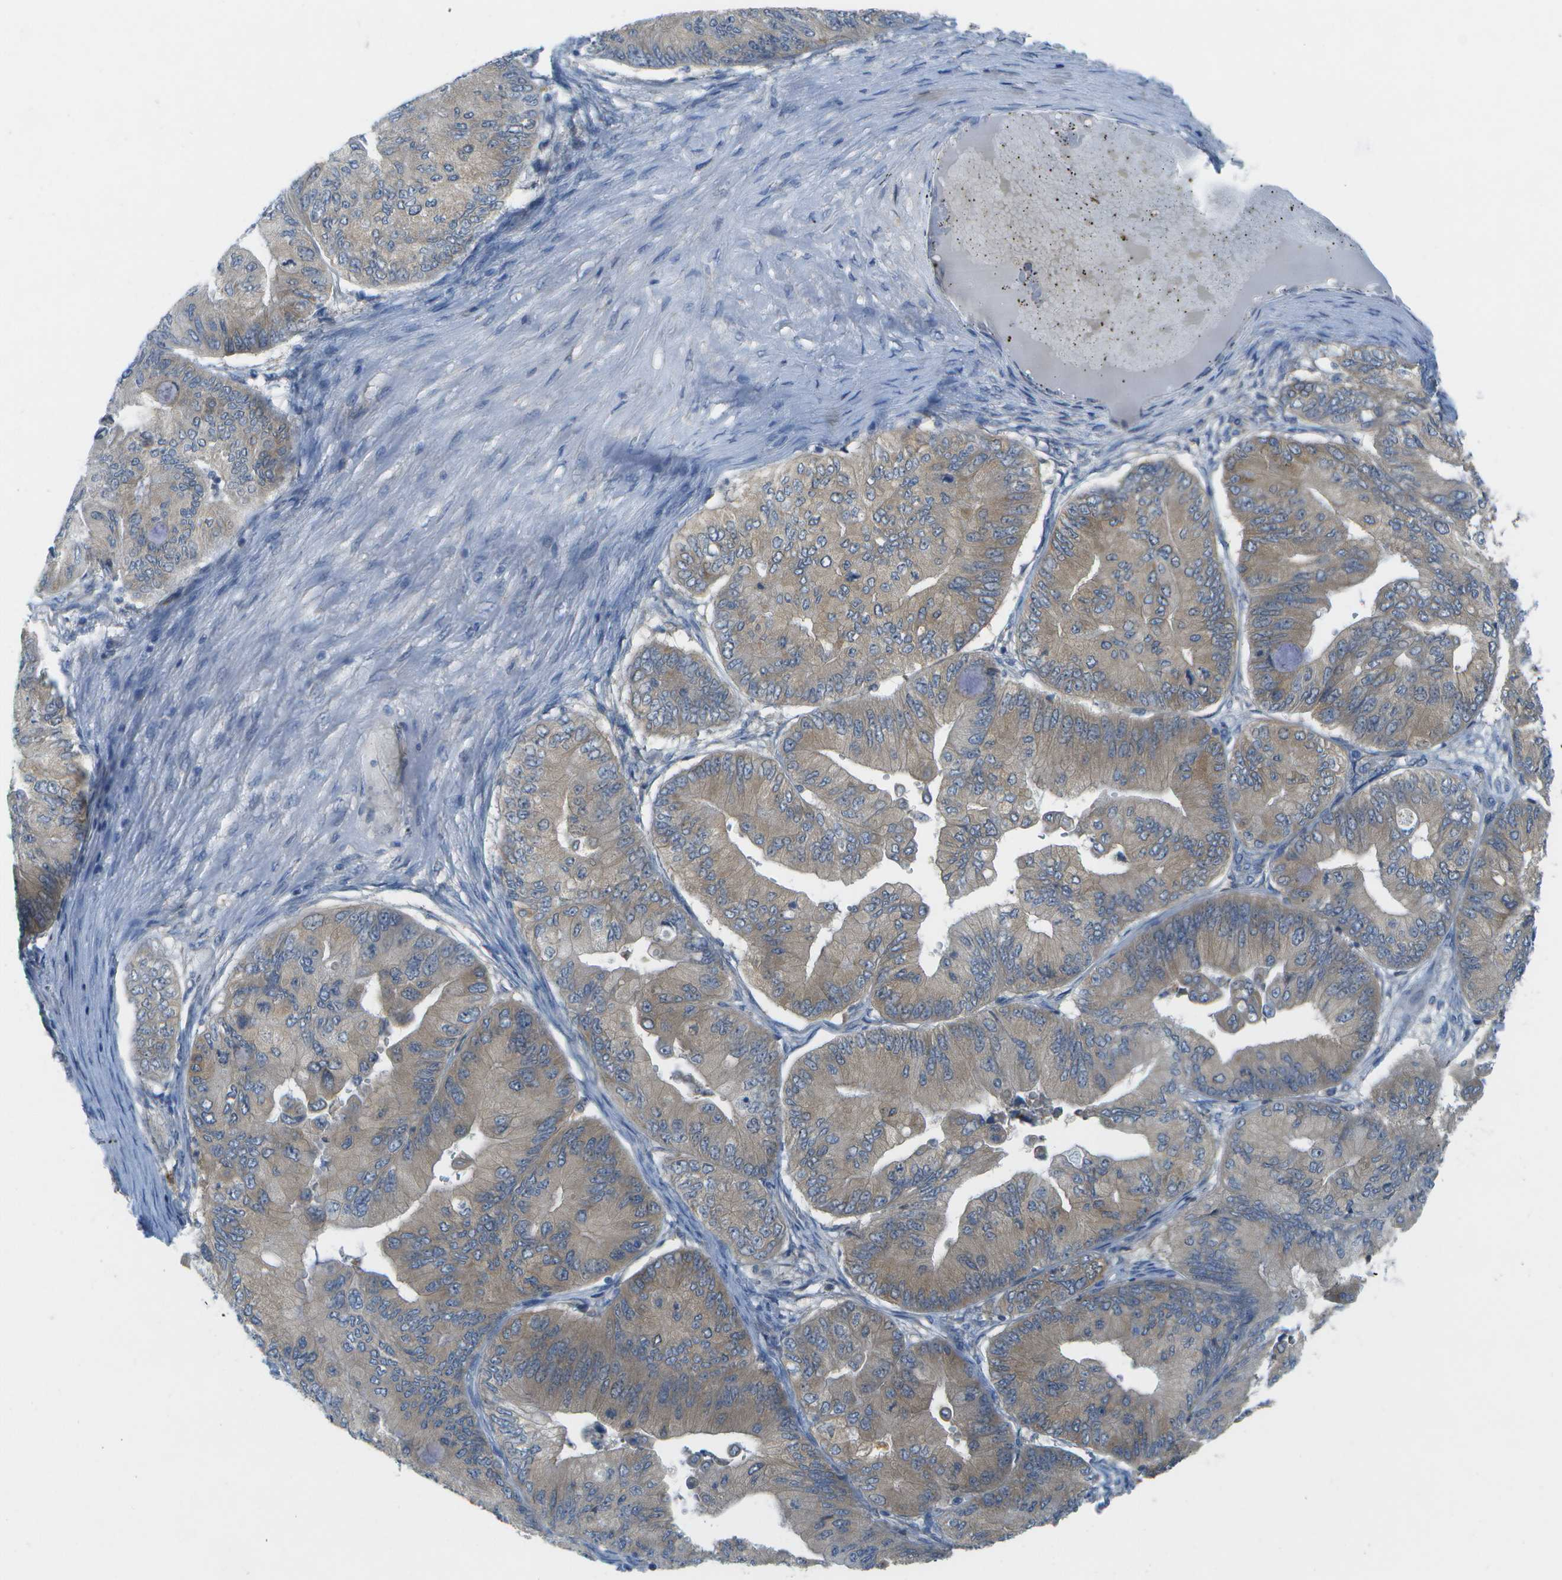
{"staining": {"intensity": "weak", "quantity": "25%-75%", "location": "cytoplasmic/membranous"}, "tissue": "ovarian cancer", "cell_type": "Tumor cells", "image_type": "cancer", "snomed": [{"axis": "morphology", "description": "Cystadenocarcinoma, mucinous, NOS"}, {"axis": "topography", "description": "Ovary"}], "caption": "Human mucinous cystadenocarcinoma (ovarian) stained for a protein (brown) demonstrates weak cytoplasmic/membranous positive staining in approximately 25%-75% of tumor cells.", "gene": "WNK2", "patient": {"sex": "female", "age": 61}}